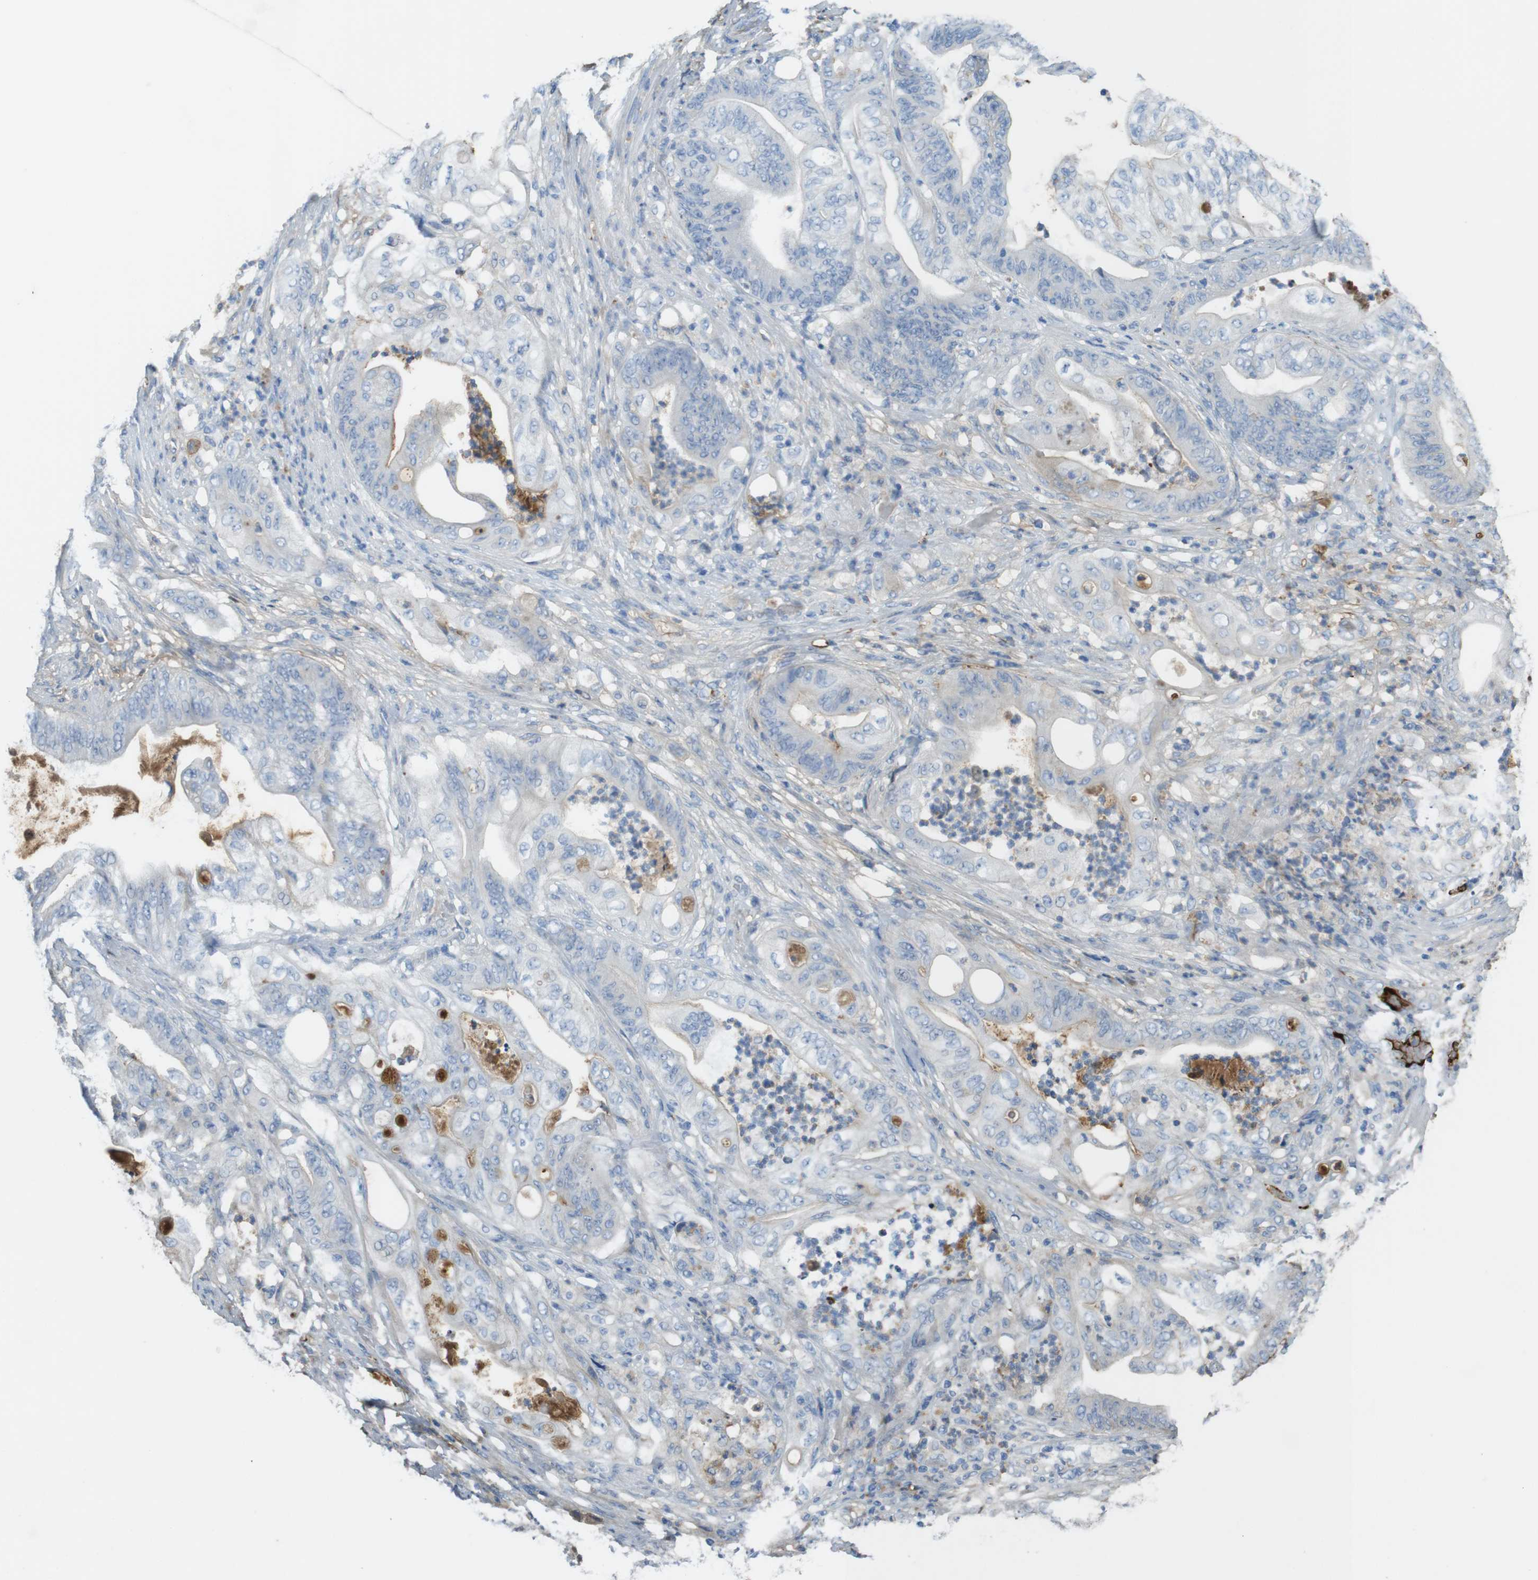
{"staining": {"intensity": "negative", "quantity": "none", "location": "none"}, "tissue": "stomach cancer", "cell_type": "Tumor cells", "image_type": "cancer", "snomed": [{"axis": "morphology", "description": "Adenocarcinoma, NOS"}, {"axis": "topography", "description": "Stomach"}], "caption": "Protein analysis of stomach adenocarcinoma exhibits no significant staining in tumor cells.", "gene": "LTBP4", "patient": {"sex": "female", "age": 73}}